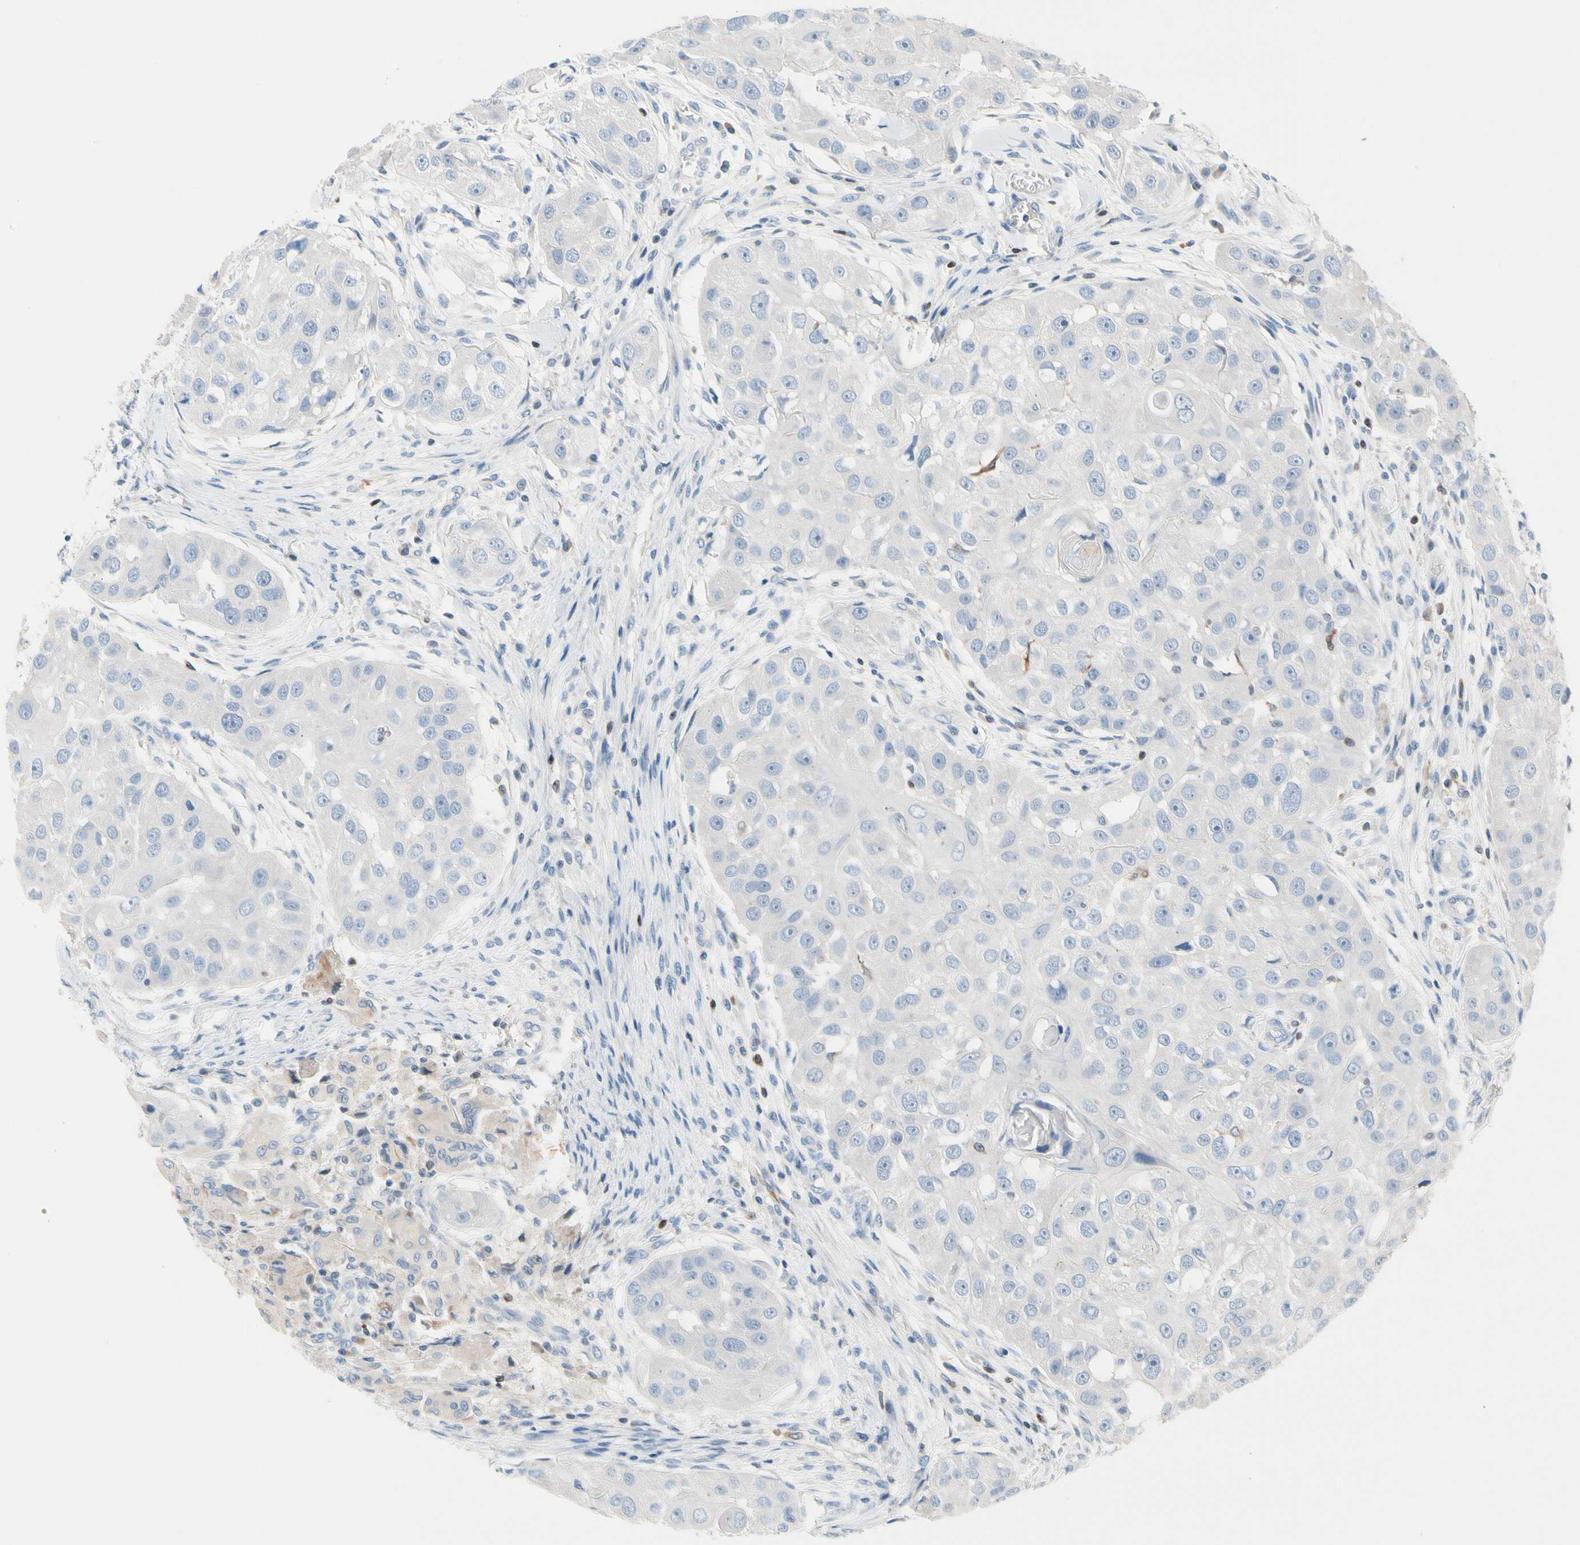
{"staining": {"intensity": "negative", "quantity": "none", "location": "none"}, "tissue": "head and neck cancer", "cell_type": "Tumor cells", "image_type": "cancer", "snomed": [{"axis": "morphology", "description": "Normal tissue, NOS"}, {"axis": "morphology", "description": "Squamous cell carcinoma, NOS"}, {"axis": "topography", "description": "Skeletal muscle"}, {"axis": "topography", "description": "Head-Neck"}], "caption": "Tumor cells show no significant positivity in head and neck cancer.", "gene": "MAP3K3", "patient": {"sex": "male", "age": 51}}